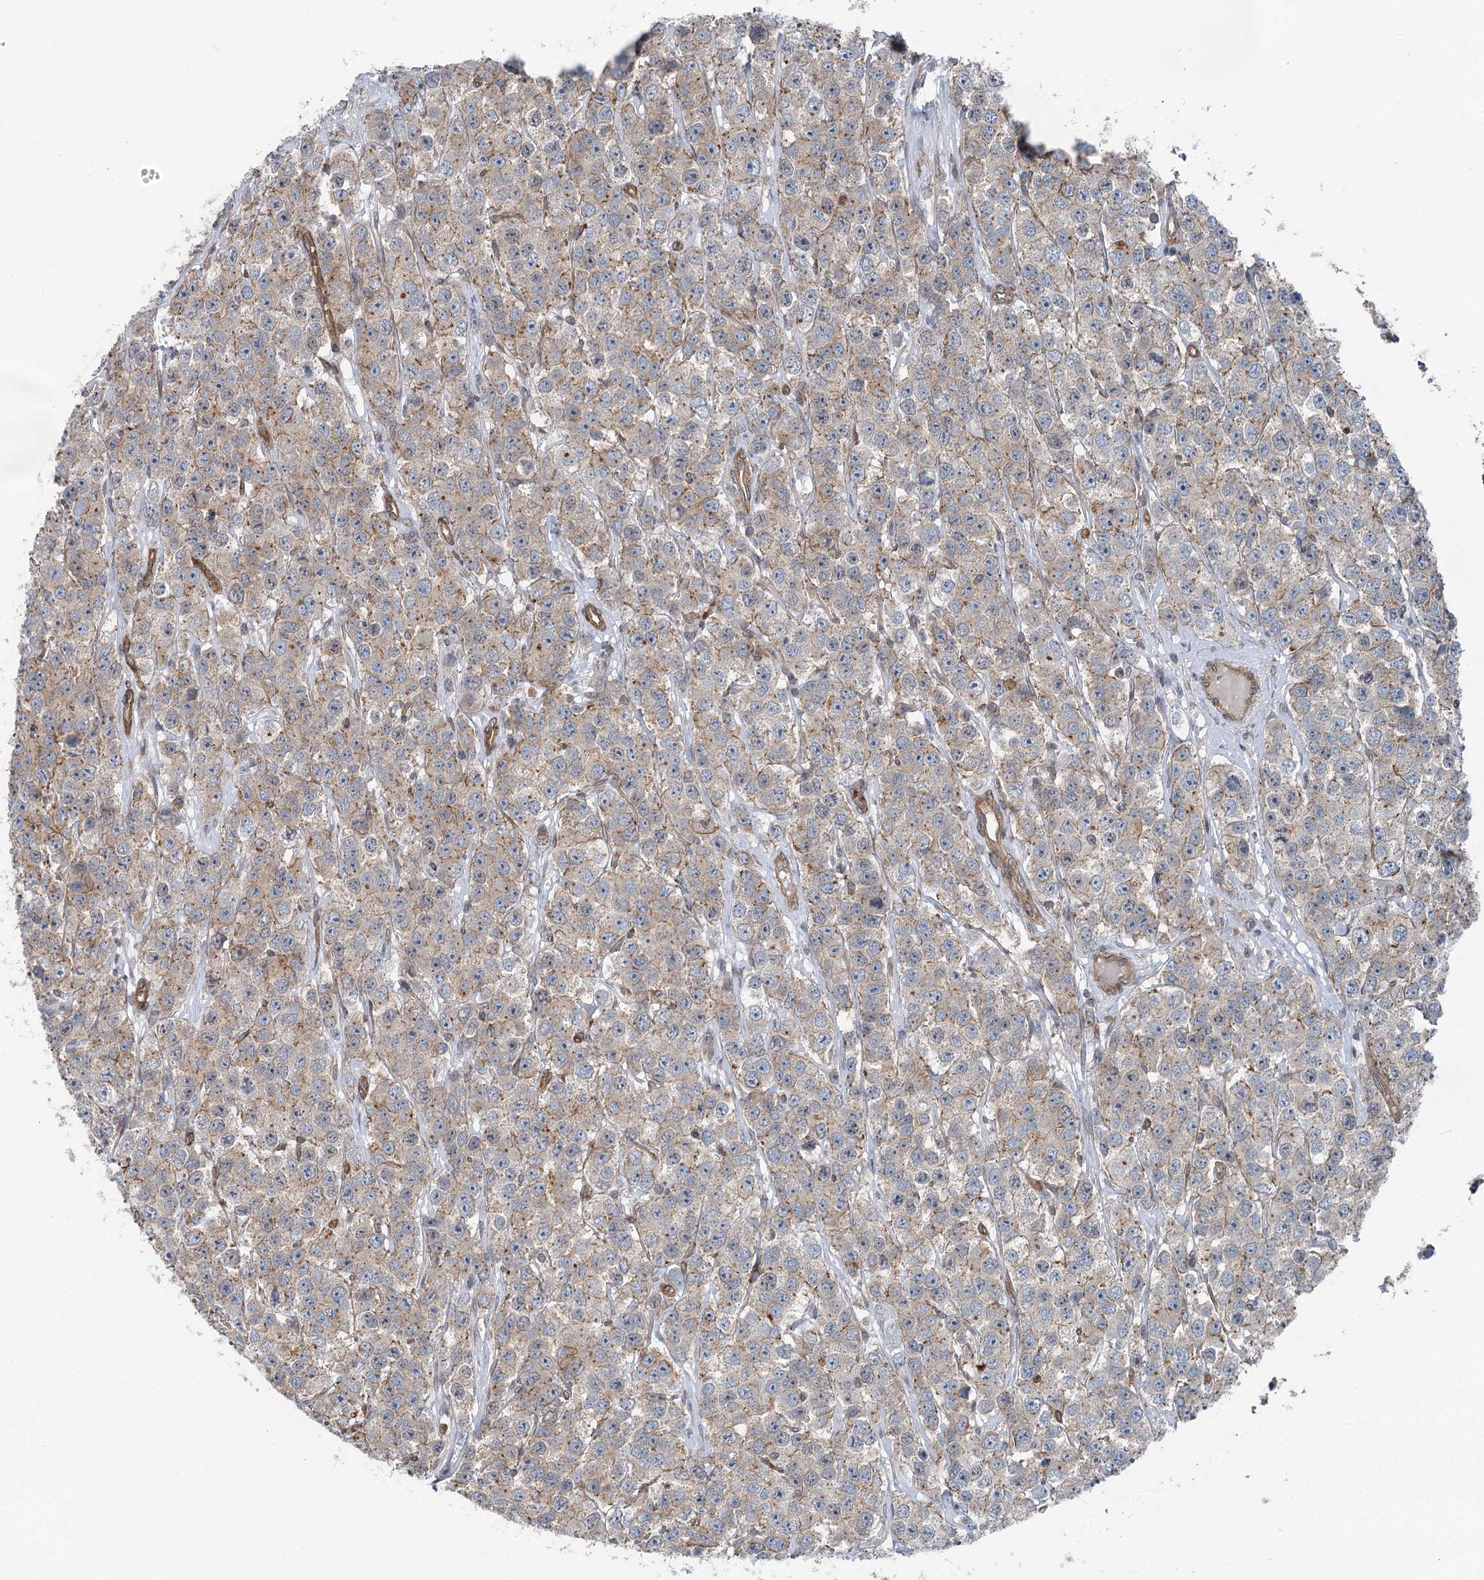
{"staining": {"intensity": "weak", "quantity": "25%-75%", "location": "cytoplasmic/membranous"}, "tissue": "testis cancer", "cell_type": "Tumor cells", "image_type": "cancer", "snomed": [{"axis": "morphology", "description": "Seminoma, NOS"}, {"axis": "topography", "description": "Testis"}], "caption": "This histopathology image exhibits testis cancer stained with immunohistochemistry (IHC) to label a protein in brown. The cytoplasmic/membranous of tumor cells show weak positivity for the protein. Nuclei are counter-stained blue.", "gene": "IQSEC1", "patient": {"sex": "male", "age": 28}}